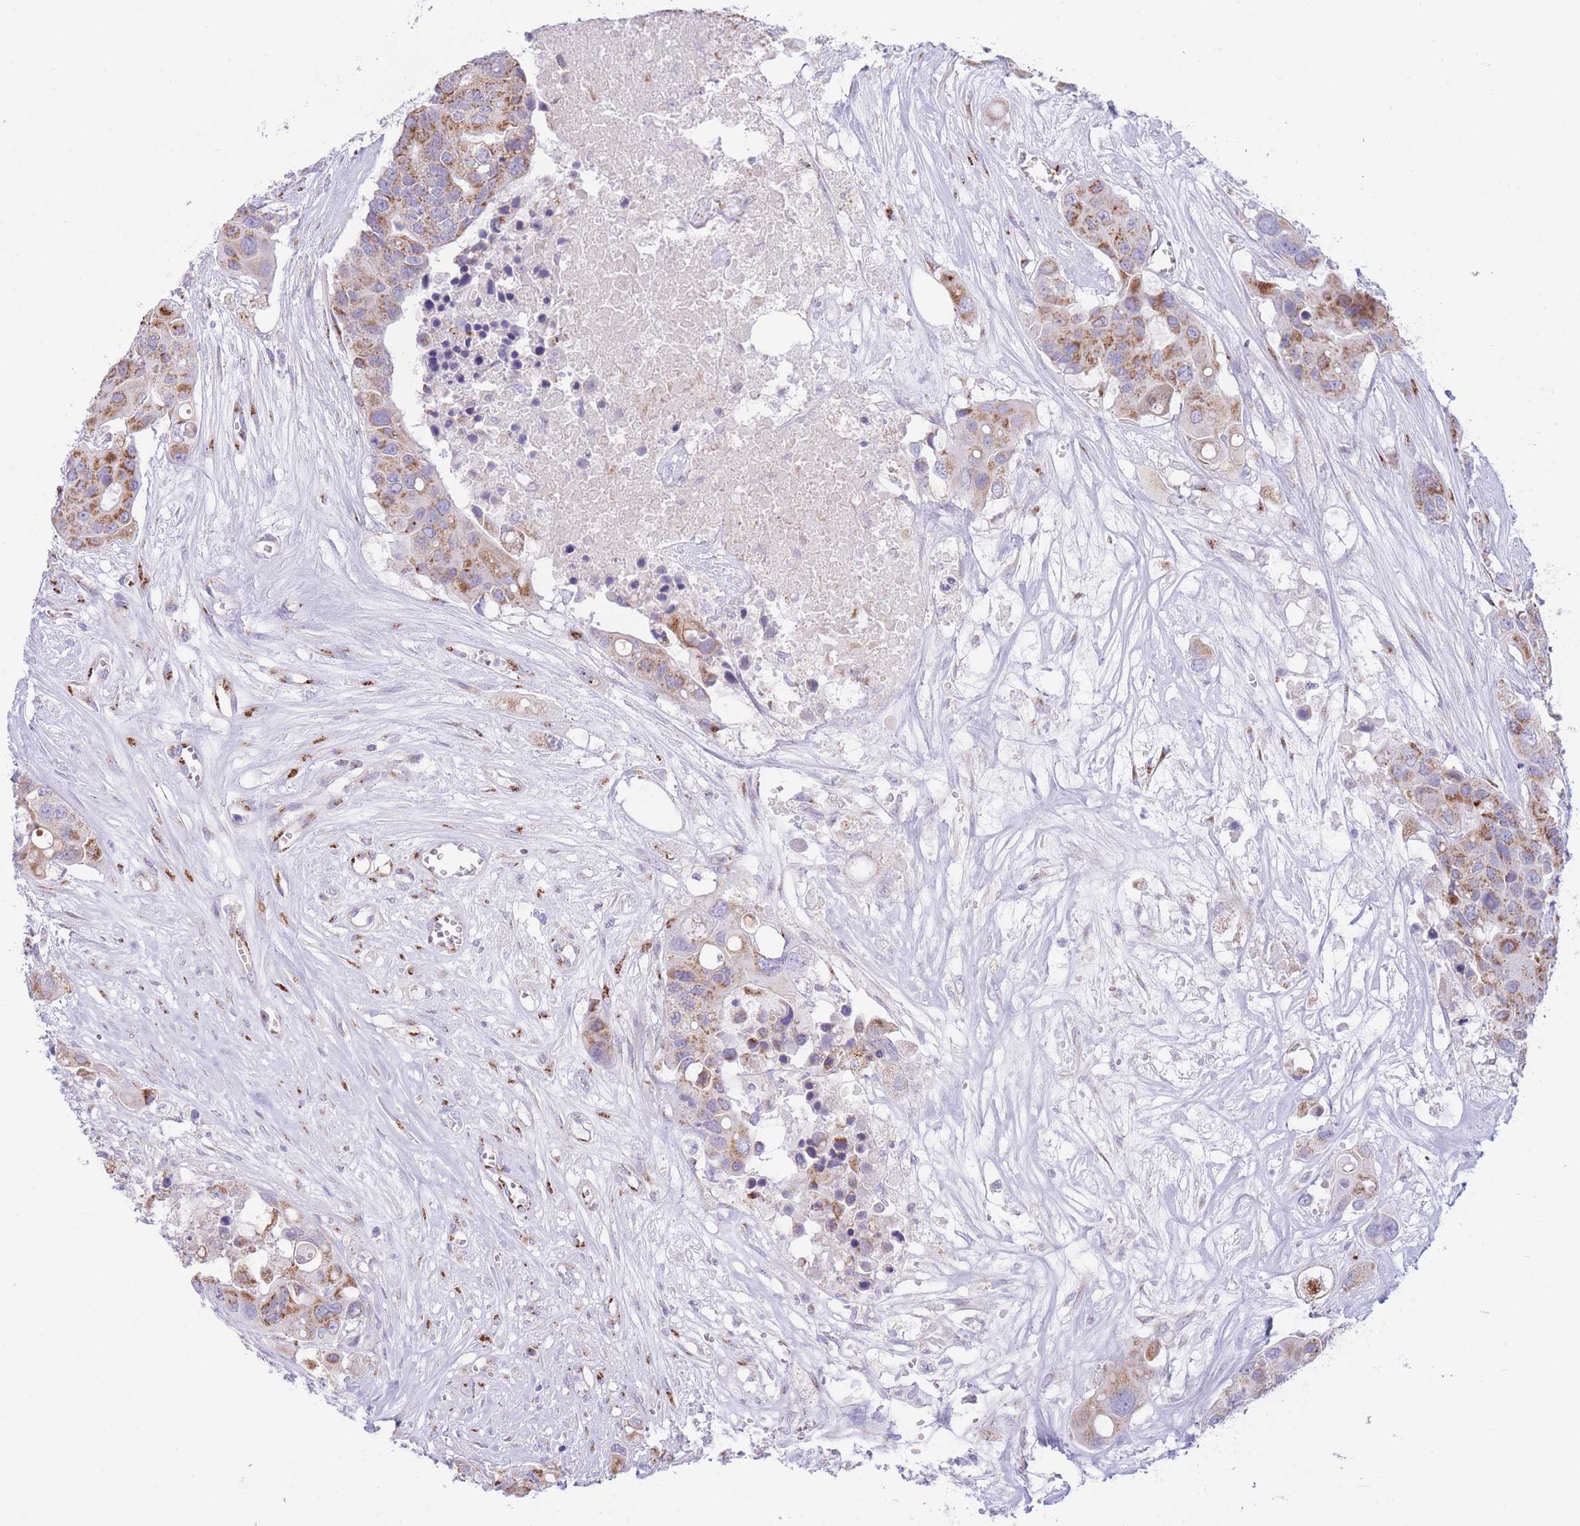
{"staining": {"intensity": "moderate", "quantity": "25%-75%", "location": "cytoplasmic/membranous"}, "tissue": "colorectal cancer", "cell_type": "Tumor cells", "image_type": "cancer", "snomed": [{"axis": "morphology", "description": "Adenocarcinoma, NOS"}, {"axis": "topography", "description": "Colon"}], "caption": "Tumor cells reveal moderate cytoplasmic/membranous staining in approximately 25%-75% of cells in colorectal cancer (adenocarcinoma).", "gene": "MPND", "patient": {"sex": "male", "age": 77}}